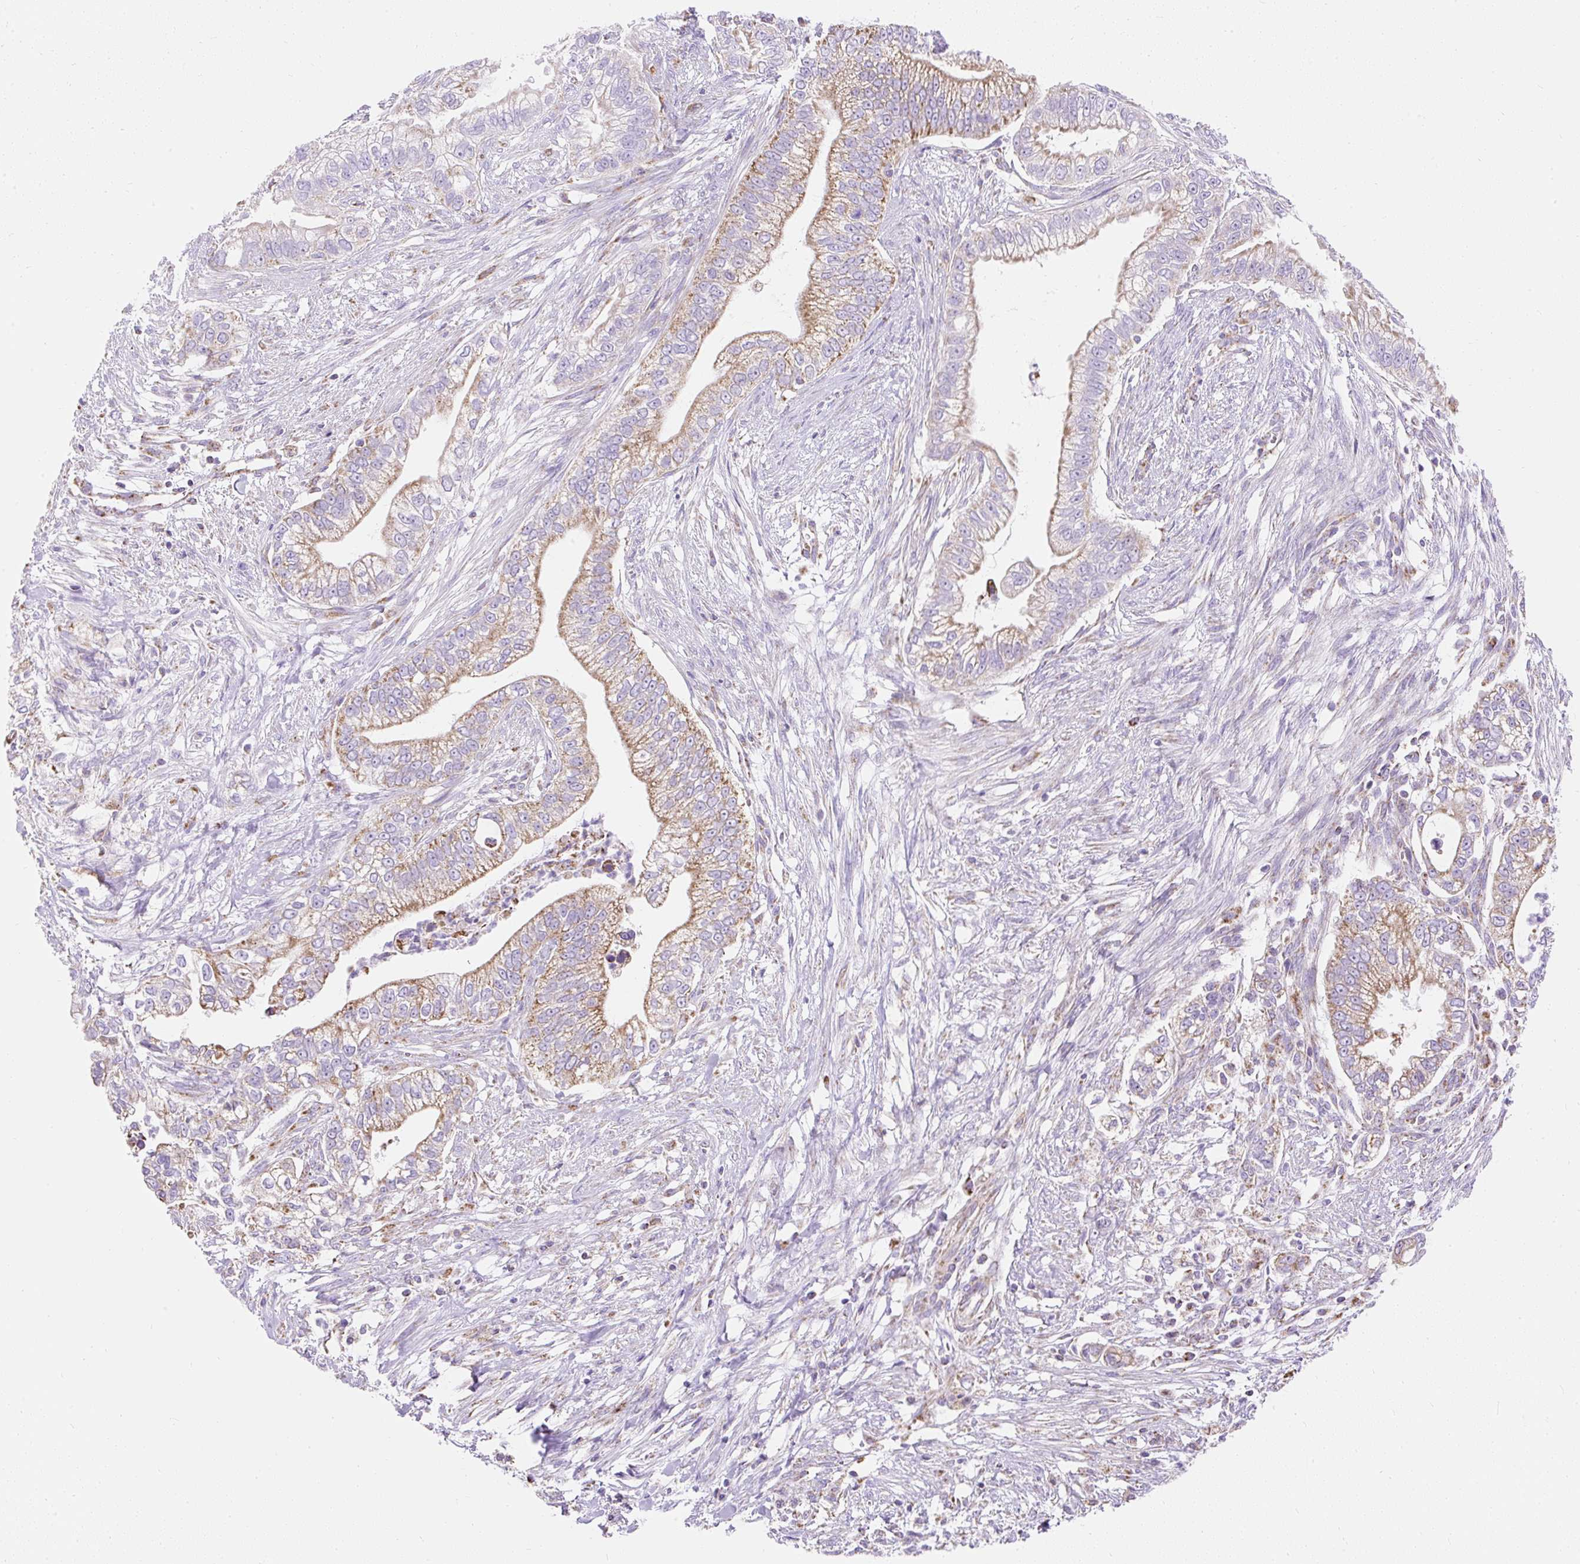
{"staining": {"intensity": "moderate", "quantity": ">75%", "location": "cytoplasmic/membranous"}, "tissue": "pancreatic cancer", "cell_type": "Tumor cells", "image_type": "cancer", "snomed": [{"axis": "morphology", "description": "Adenocarcinoma, NOS"}, {"axis": "topography", "description": "Pancreas"}], "caption": "Pancreatic cancer (adenocarcinoma) tissue reveals moderate cytoplasmic/membranous positivity in about >75% of tumor cells, visualized by immunohistochemistry.", "gene": "DAAM2", "patient": {"sex": "male", "age": 70}}